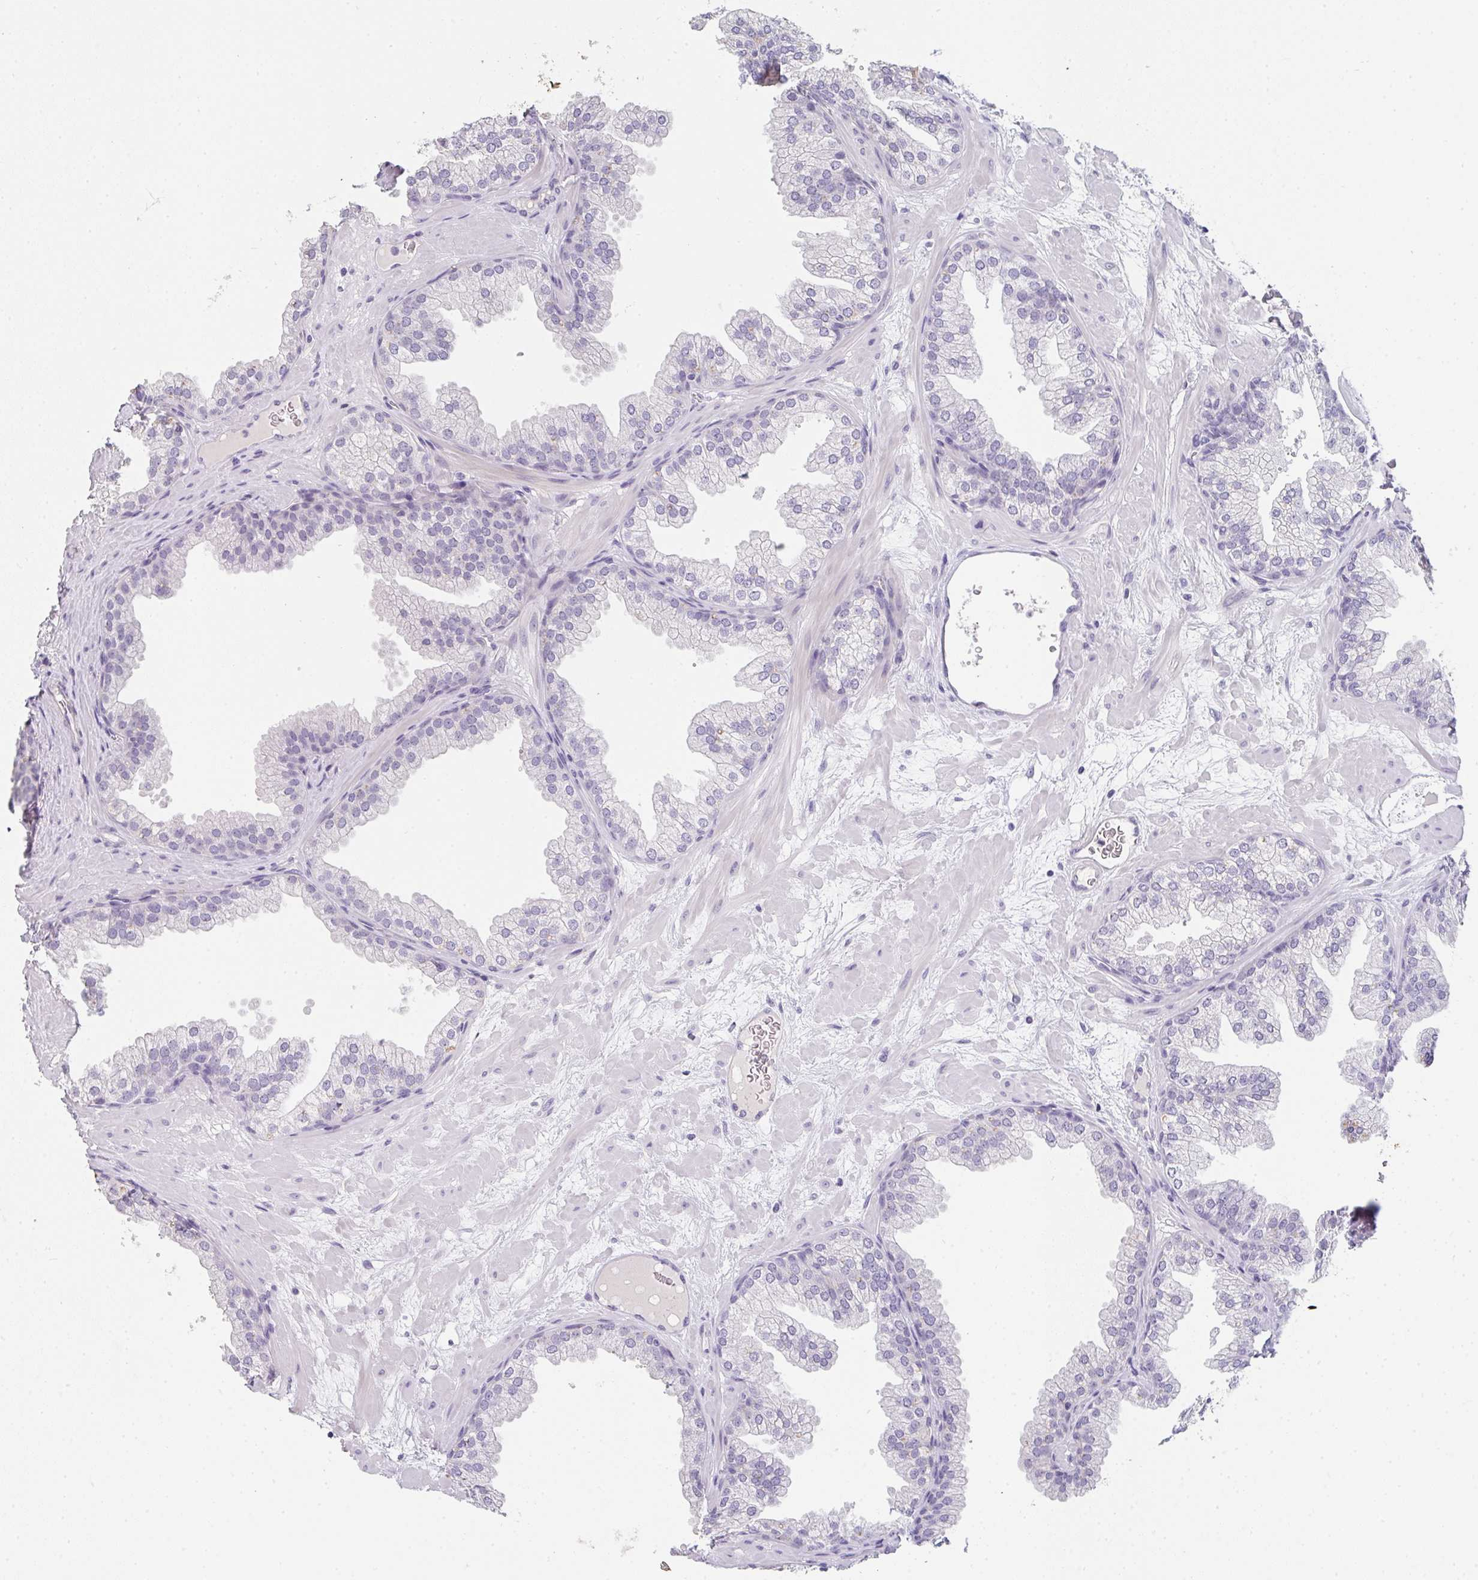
{"staining": {"intensity": "negative", "quantity": "none", "location": "none"}, "tissue": "prostate", "cell_type": "Glandular cells", "image_type": "normal", "snomed": [{"axis": "morphology", "description": "Normal tissue, NOS"}, {"axis": "topography", "description": "Prostate"}], "caption": "Immunohistochemical staining of unremarkable human prostate displays no significant expression in glandular cells. (DAB immunohistochemistry (IHC) with hematoxylin counter stain).", "gene": "C1QTNF8", "patient": {"sex": "male", "age": 37}}